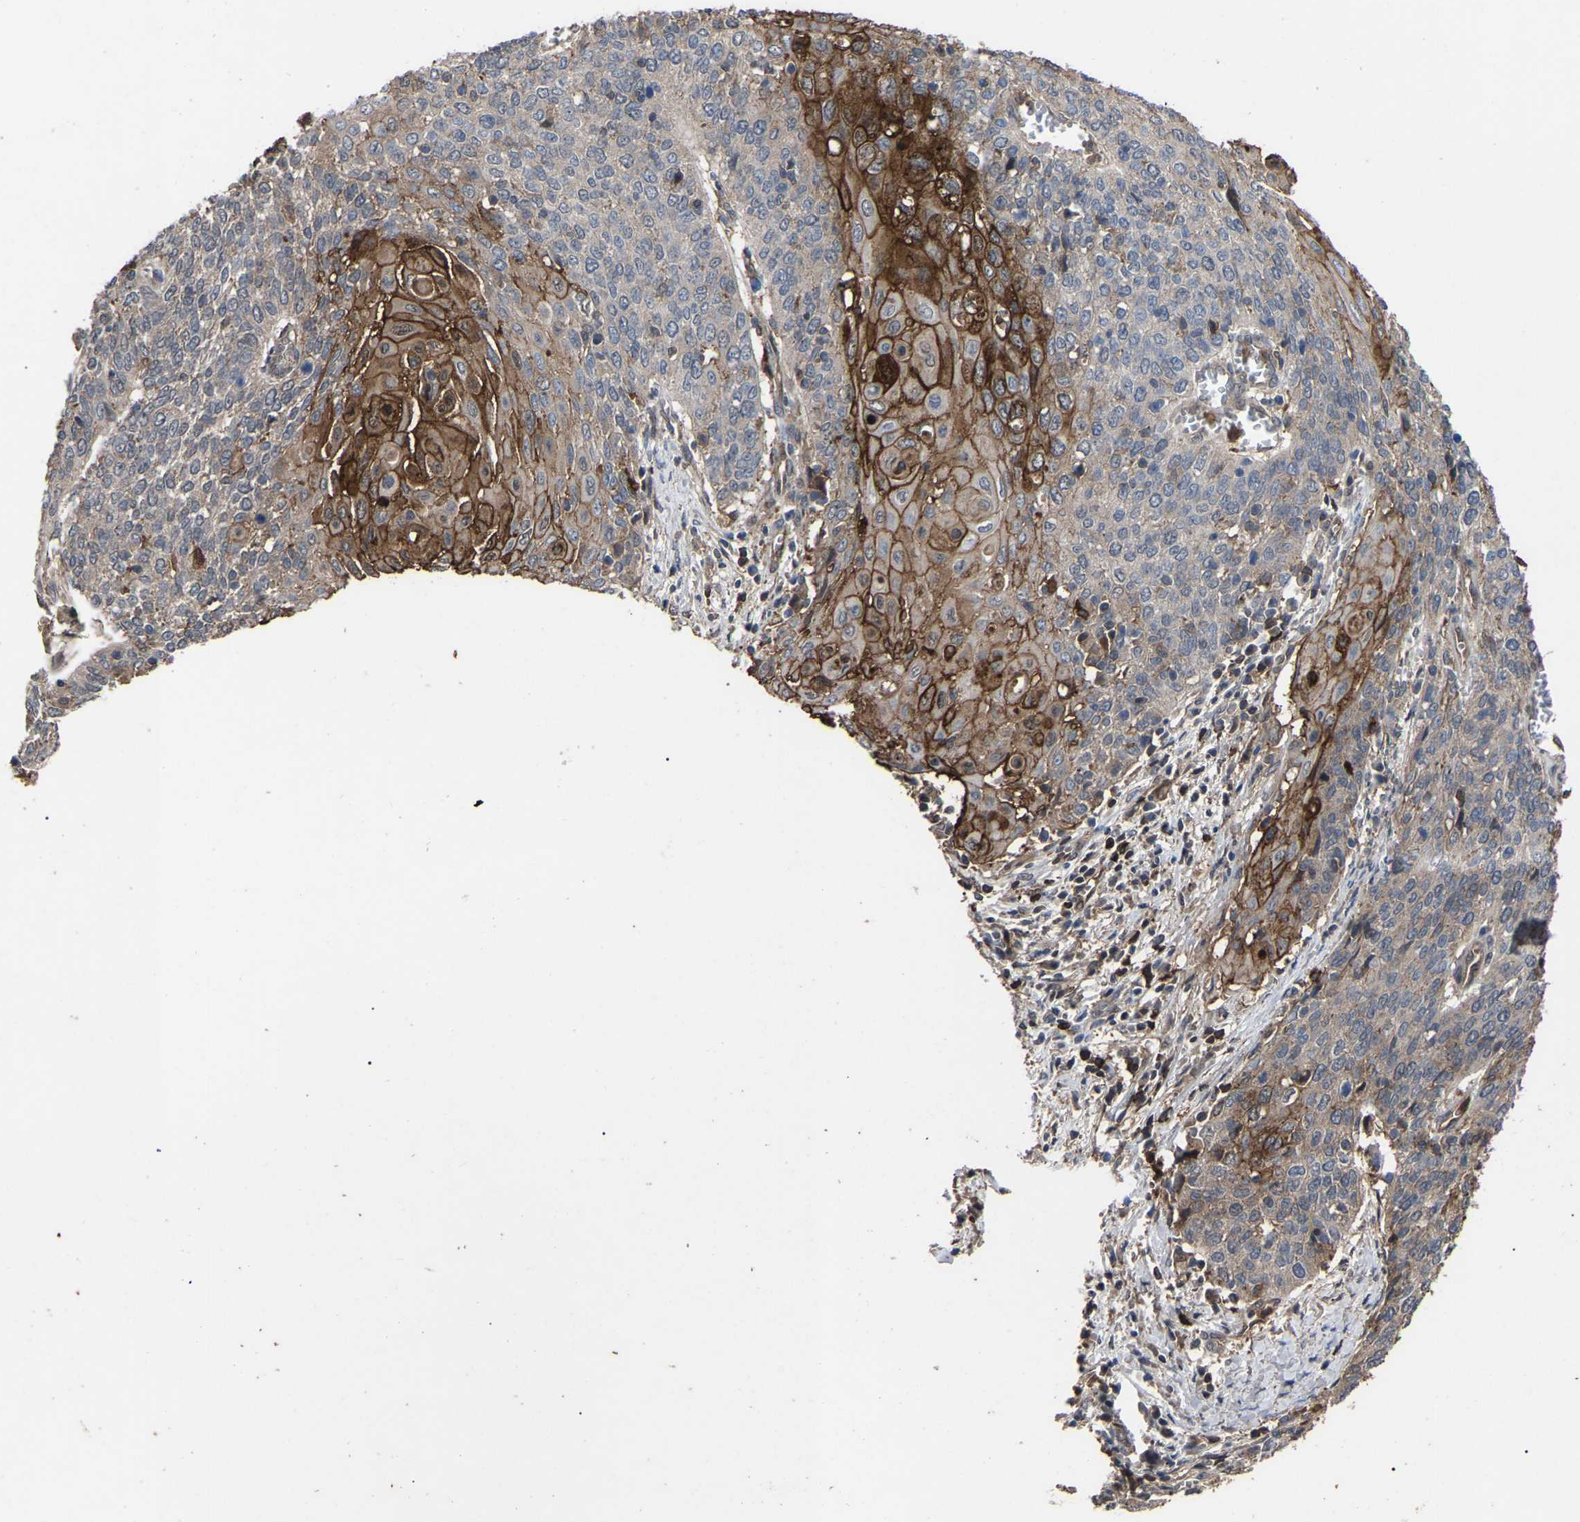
{"staining": {"intensity": "strong", "quantity": "25%-75%", "location": "cytoplasmic/membranous"}, "tissue": "cervical cancer", "cell_type": "Tumor cells", "image_type": "cancer", "snomed": [{"axis": "morphology", "description": "Squamous cell carcinoma, NOS"}, {"axis": "topography", "description": "Cervix"}], "caption": "Cervical cancer tissue displays strong cytoplasmic/membranous expression in about 25%-75% of tumor cells", "gene": "CIT", "patient": {"sex": "female", "age": 39}}